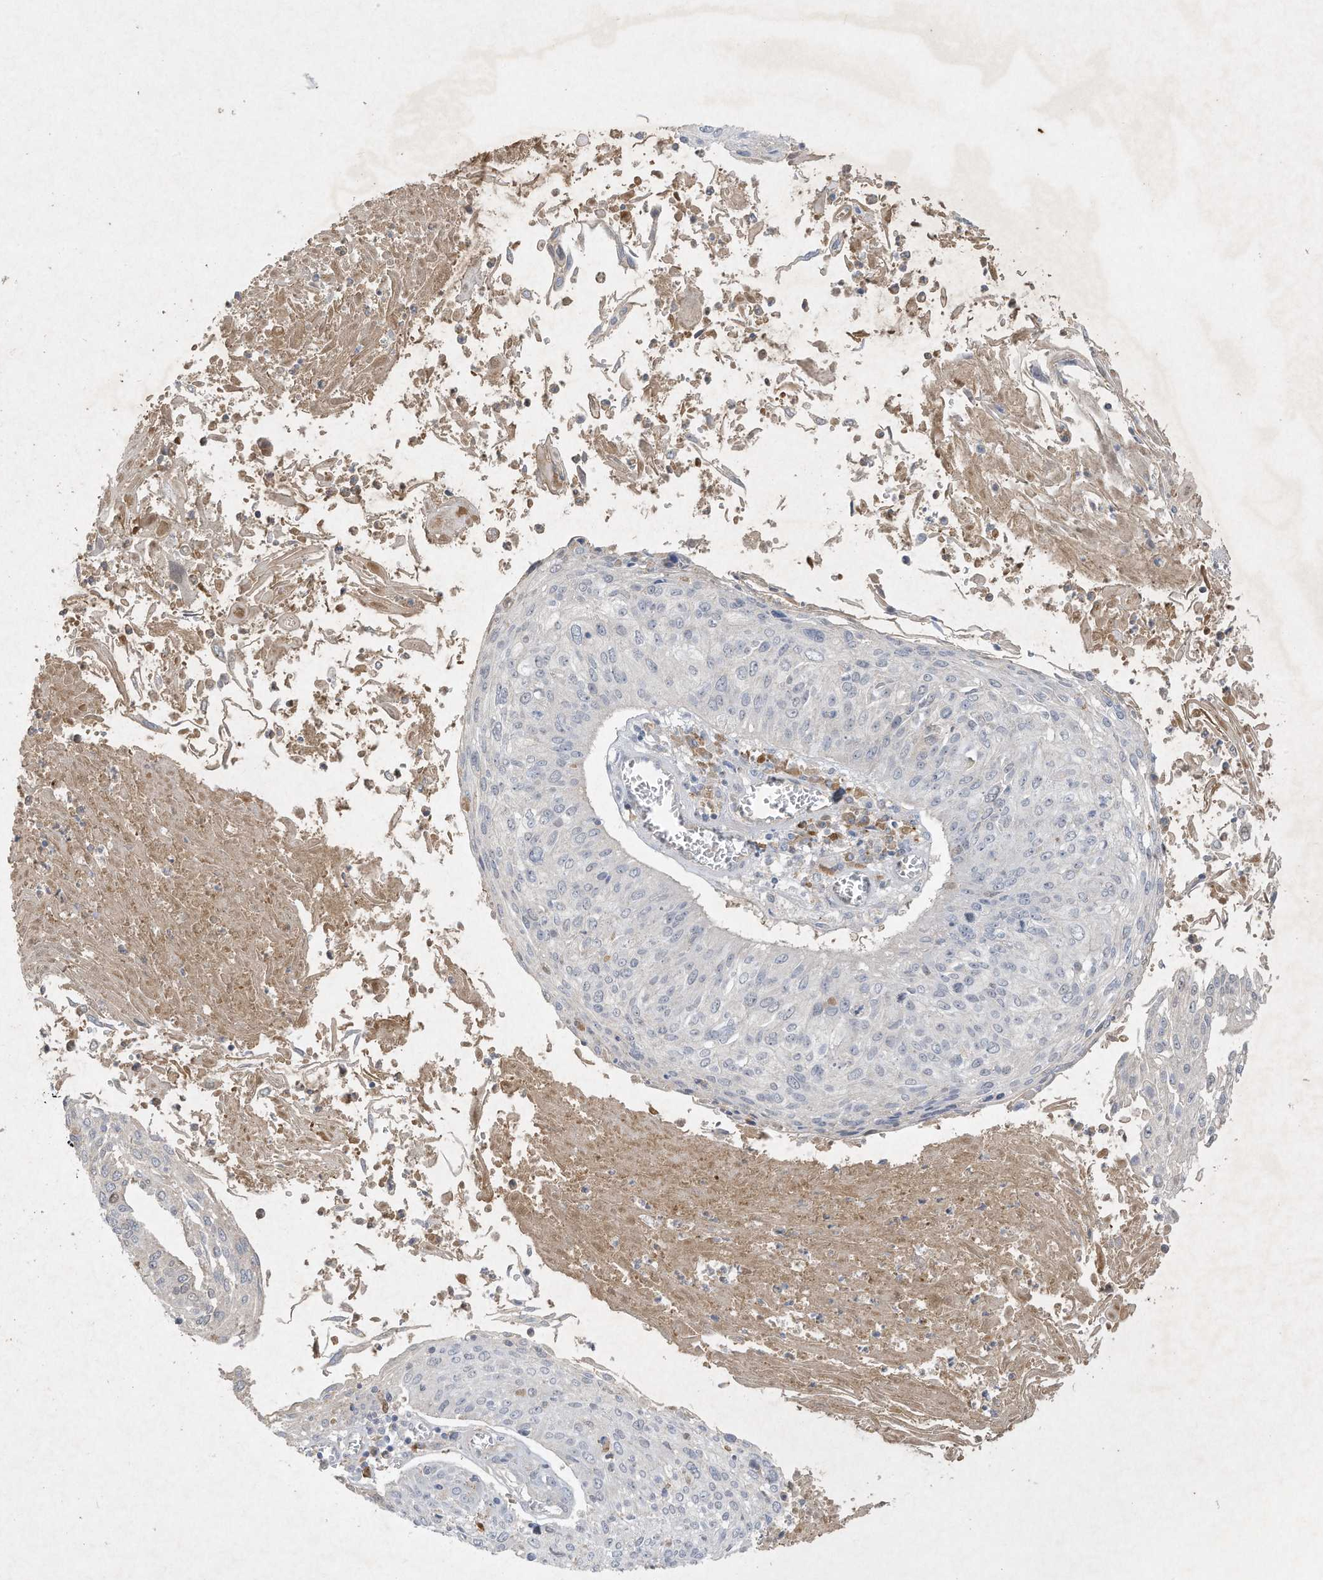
{"staining": {"intensity": "negative", "quantity": "none", "location": "none"}, "tissue": "cervical cancer", "cell_type": "Tumor cells", "image_type": "cancer", "snomed": [{"axis": "morphology", "description": "Squamous cell carcinoma, NOS"}, {"axis": "topography", "description": "Cervix"}], "caption": "DAB immunohistochemical staining of squamous cell carcinoma (cervical) shows no significant positivity in tumor cells.", "gene": "FETUB", "patient": {"sex": "female", "age": 51}}